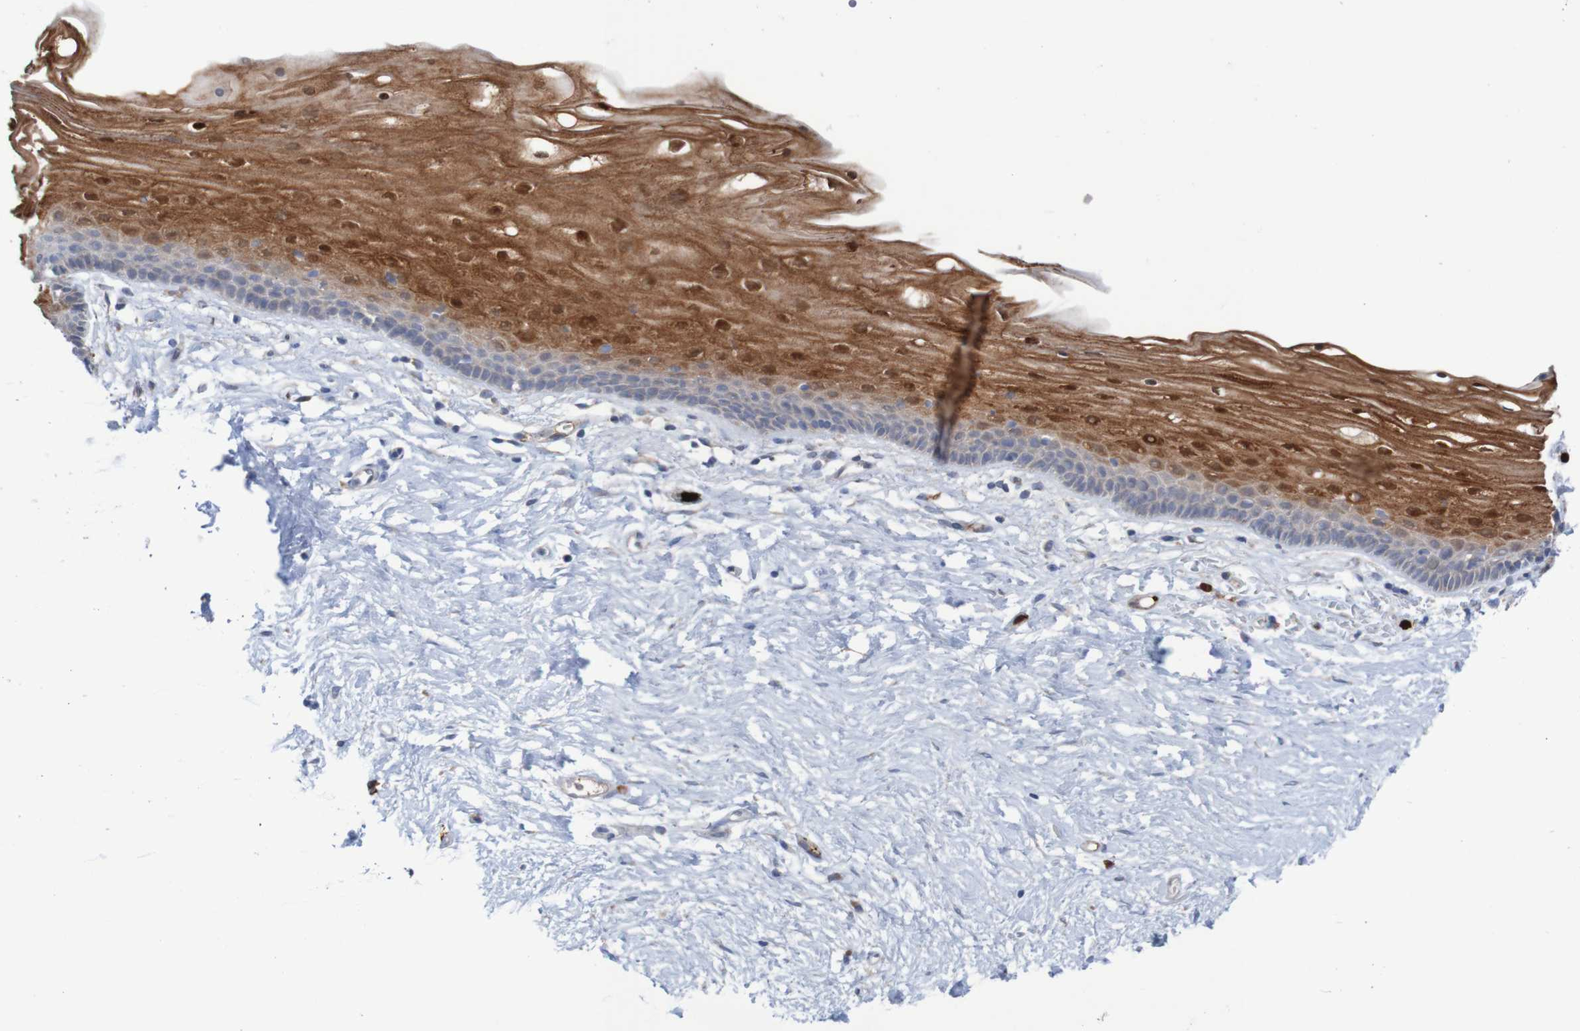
{"staining": {"intensity": "moderate", "quantity": ">75%", "location": "cytoplasmic/membranous,nuclear"}, "tissue": "vagina", "cell_type": "Squamous epithelial cells", "image_type": "normal", "snomed": [{"axis": "morphology", "description": "Normal tissue, NOS"}, {"axis": "topography", "description": "Vagina"}], "caption": "Immunohistochemistry micrograph of normal human vagina stained for a protein (brown), which exhibits medium levels of moderate cytoplasmic/membranous,nuclear staining in about >75% of squamous epithelial cells.", "gene": "PARP4", "patient": {"sex": "female", "age": 44}}